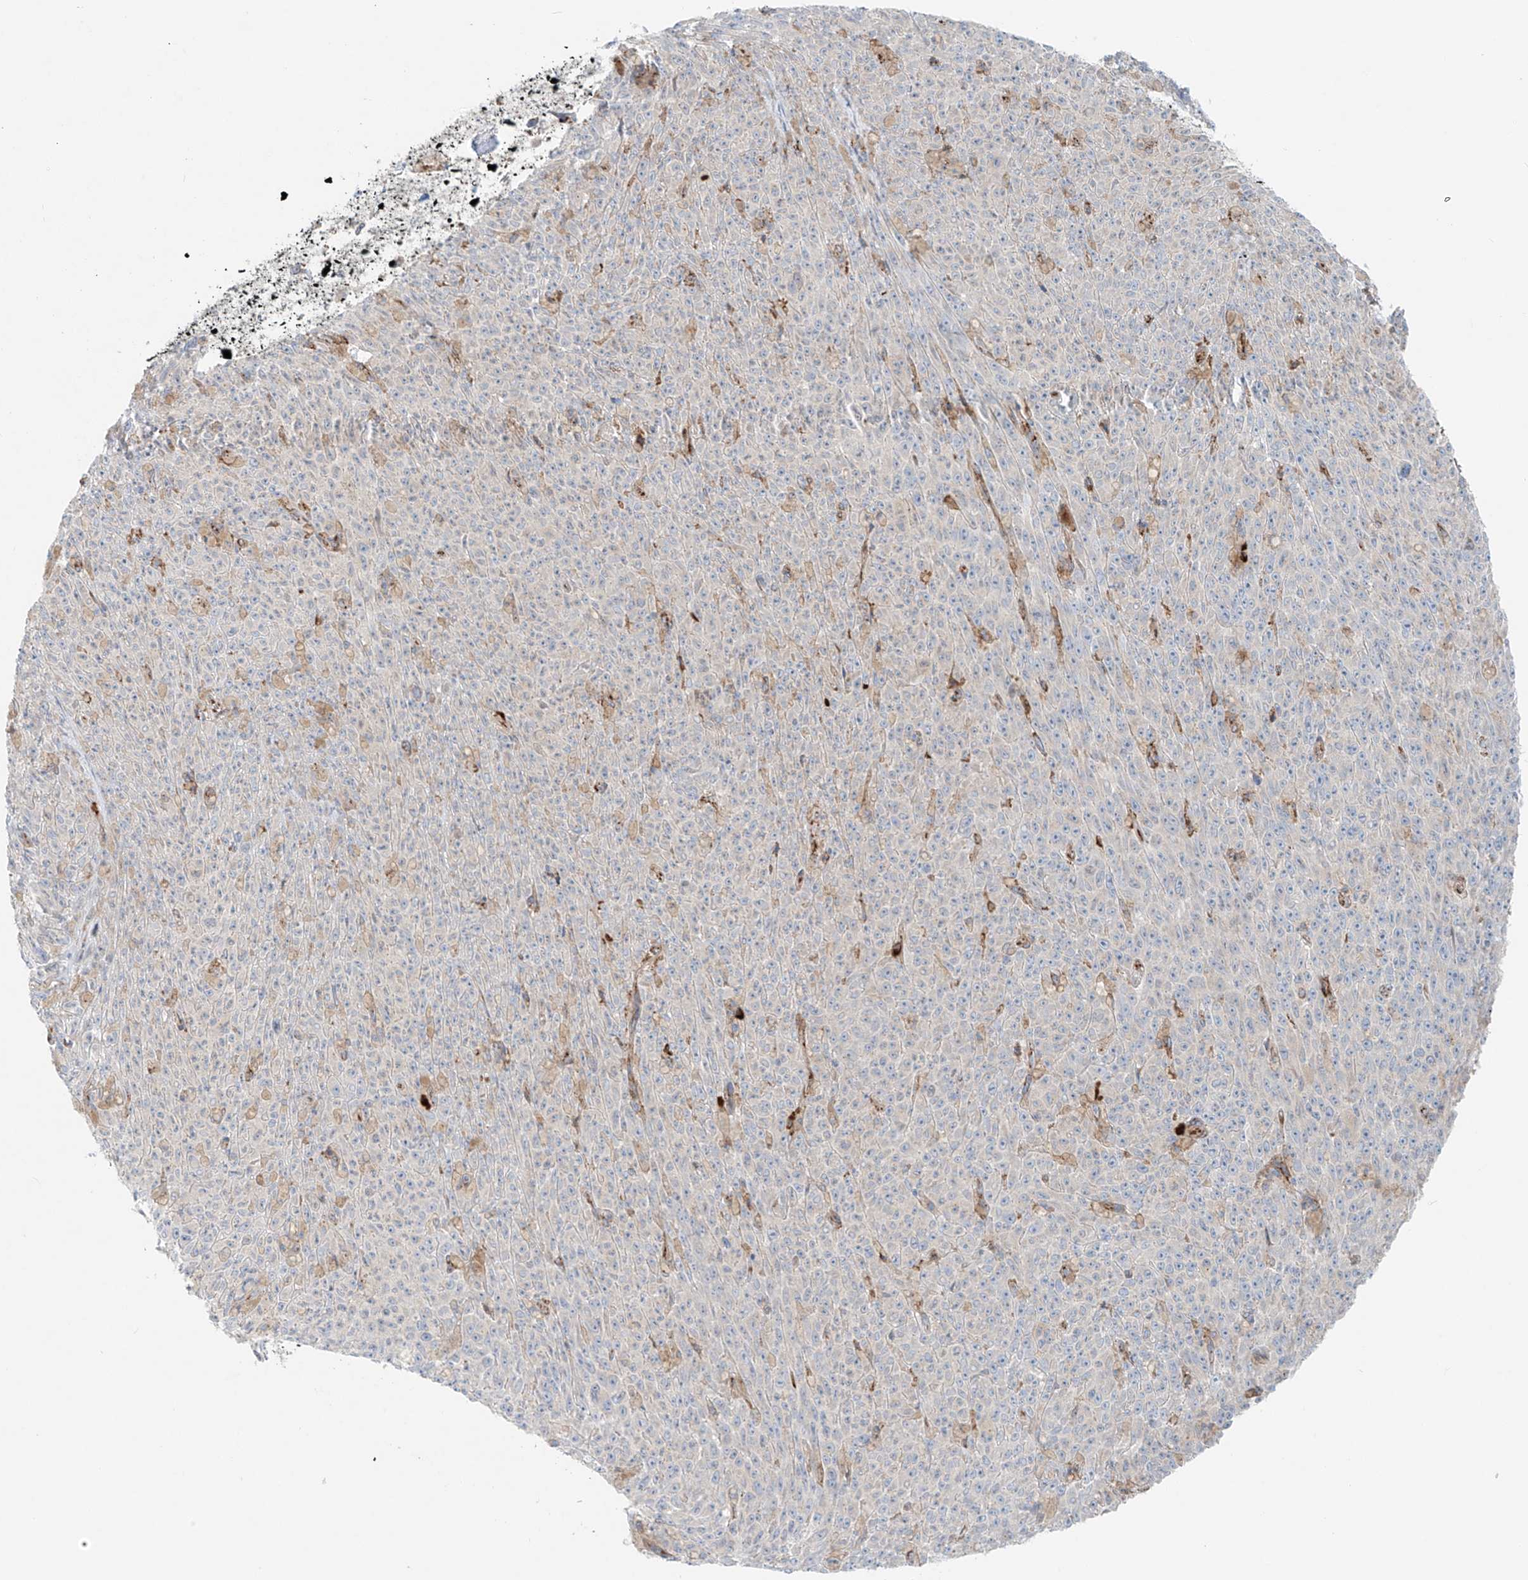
{"staining": {"intensity": "negative", "quantity": "none", "location": "none"}, "tissue": "melanoma", "cell_type": "Tumor cells", "image_type": "cancer", "snomed": [{"axis": "morphology", "description": "Malignant melanoma, NOS"}, {"axis": "topography", "description": "Skin"}], "caption": "Immunohistochemical staining of malignant melanoma reveals no significant staining in tumor cells.", "gene": "EIPR1", "patient": {"sex": "female", "age": 82}}